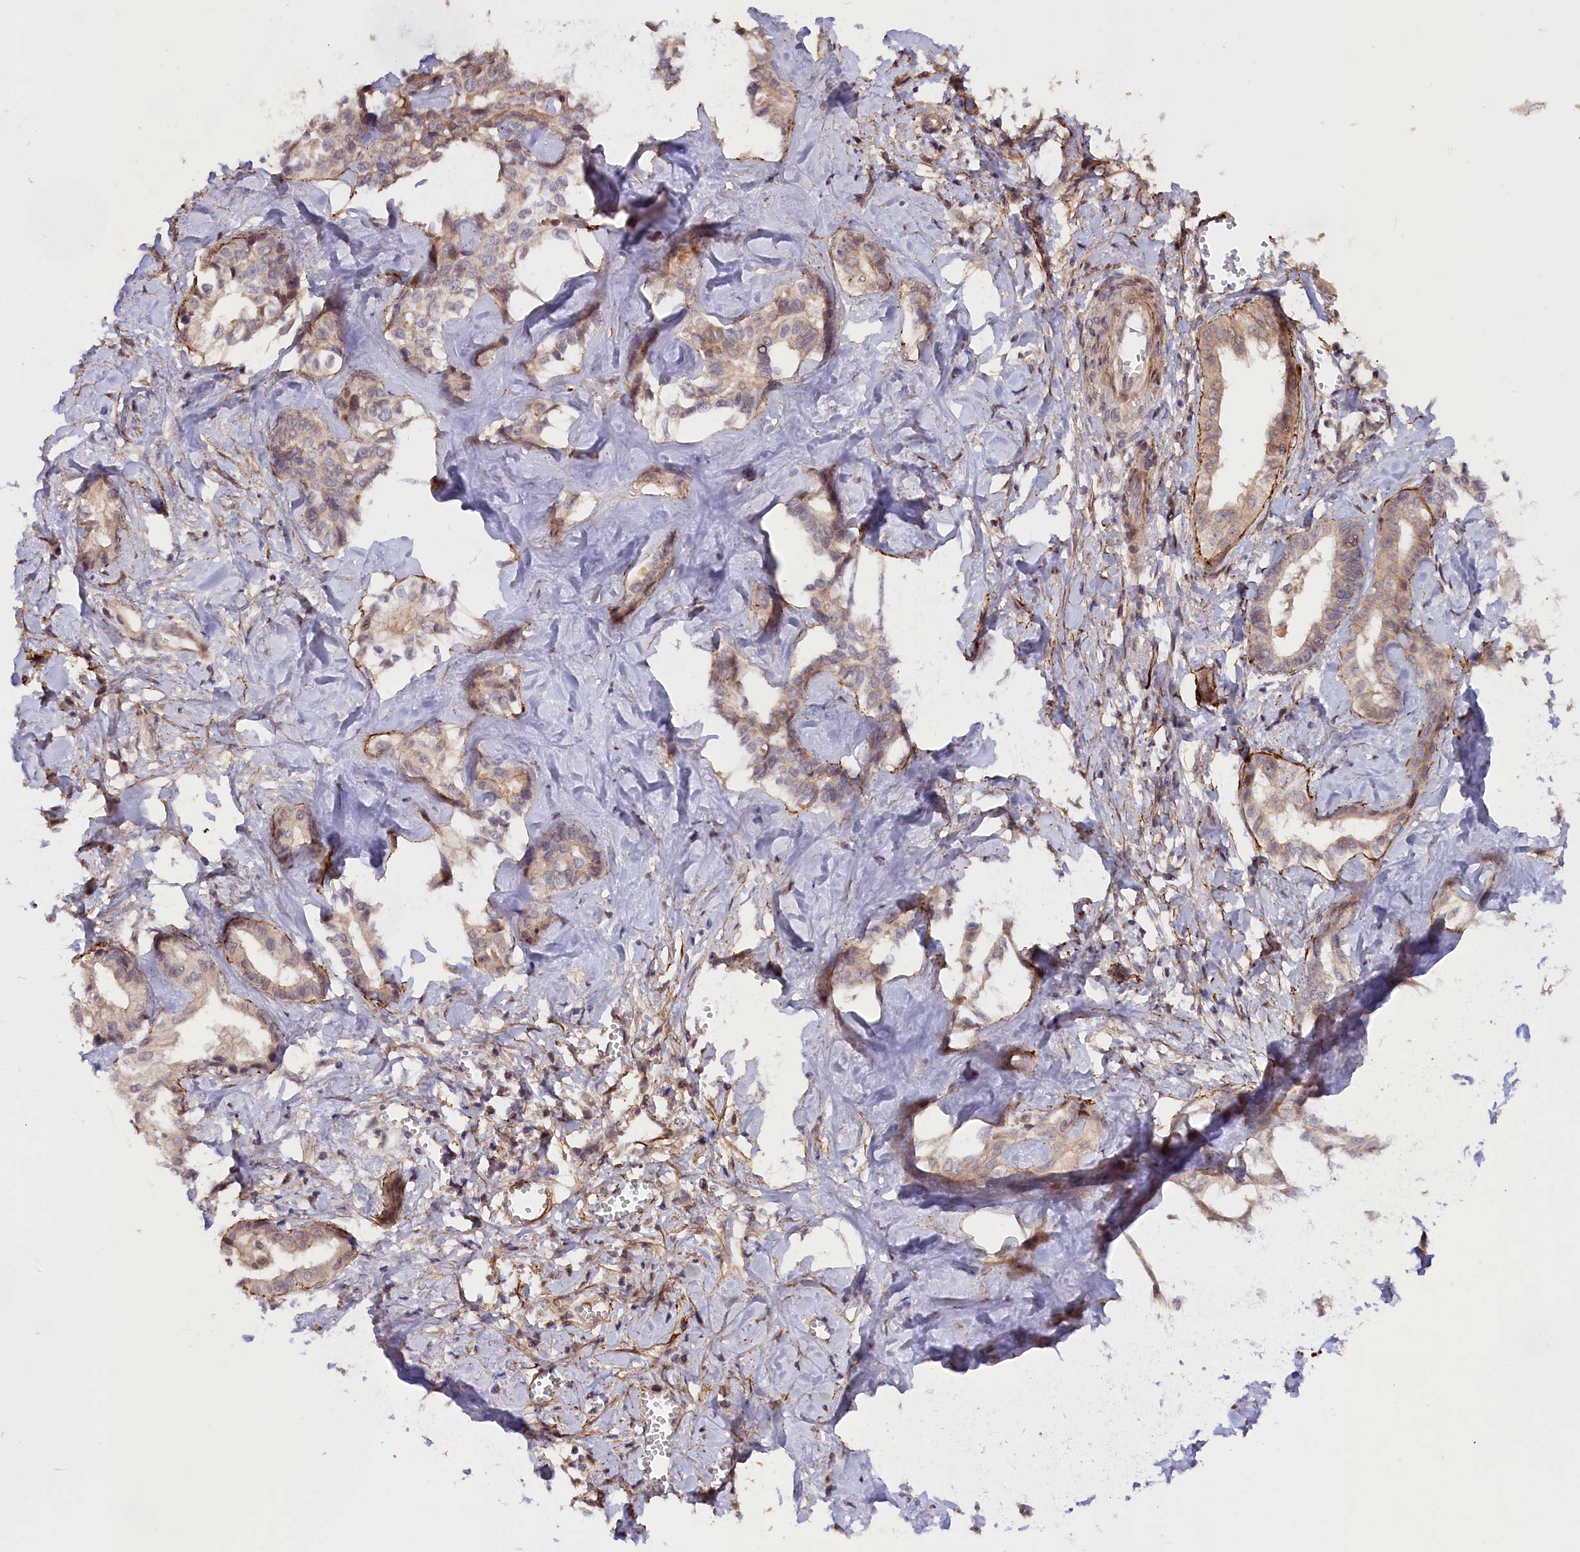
{"staining": {"intensity": "weak", "quantity": "25%-75%", "location": "cytoplasmic/membranous"}, "tissue": "liver cancer", "cell_type": "Tumor cells", "image_type": "cancer", "snomed": [{"axis": "morphology", "description": "Cholangiocarcinoma"}, {"axis": "topography", "description": "Liver"}], "caption": "Human liver cancer (cholangiocarcinoma) stained with a brown dye demonstrates weak cytoplasmic/membranous positive staining in about 25%-75% of tumor cells.", "gene": "ZNF480", "patient": {"sex": "female", "age": 77}}